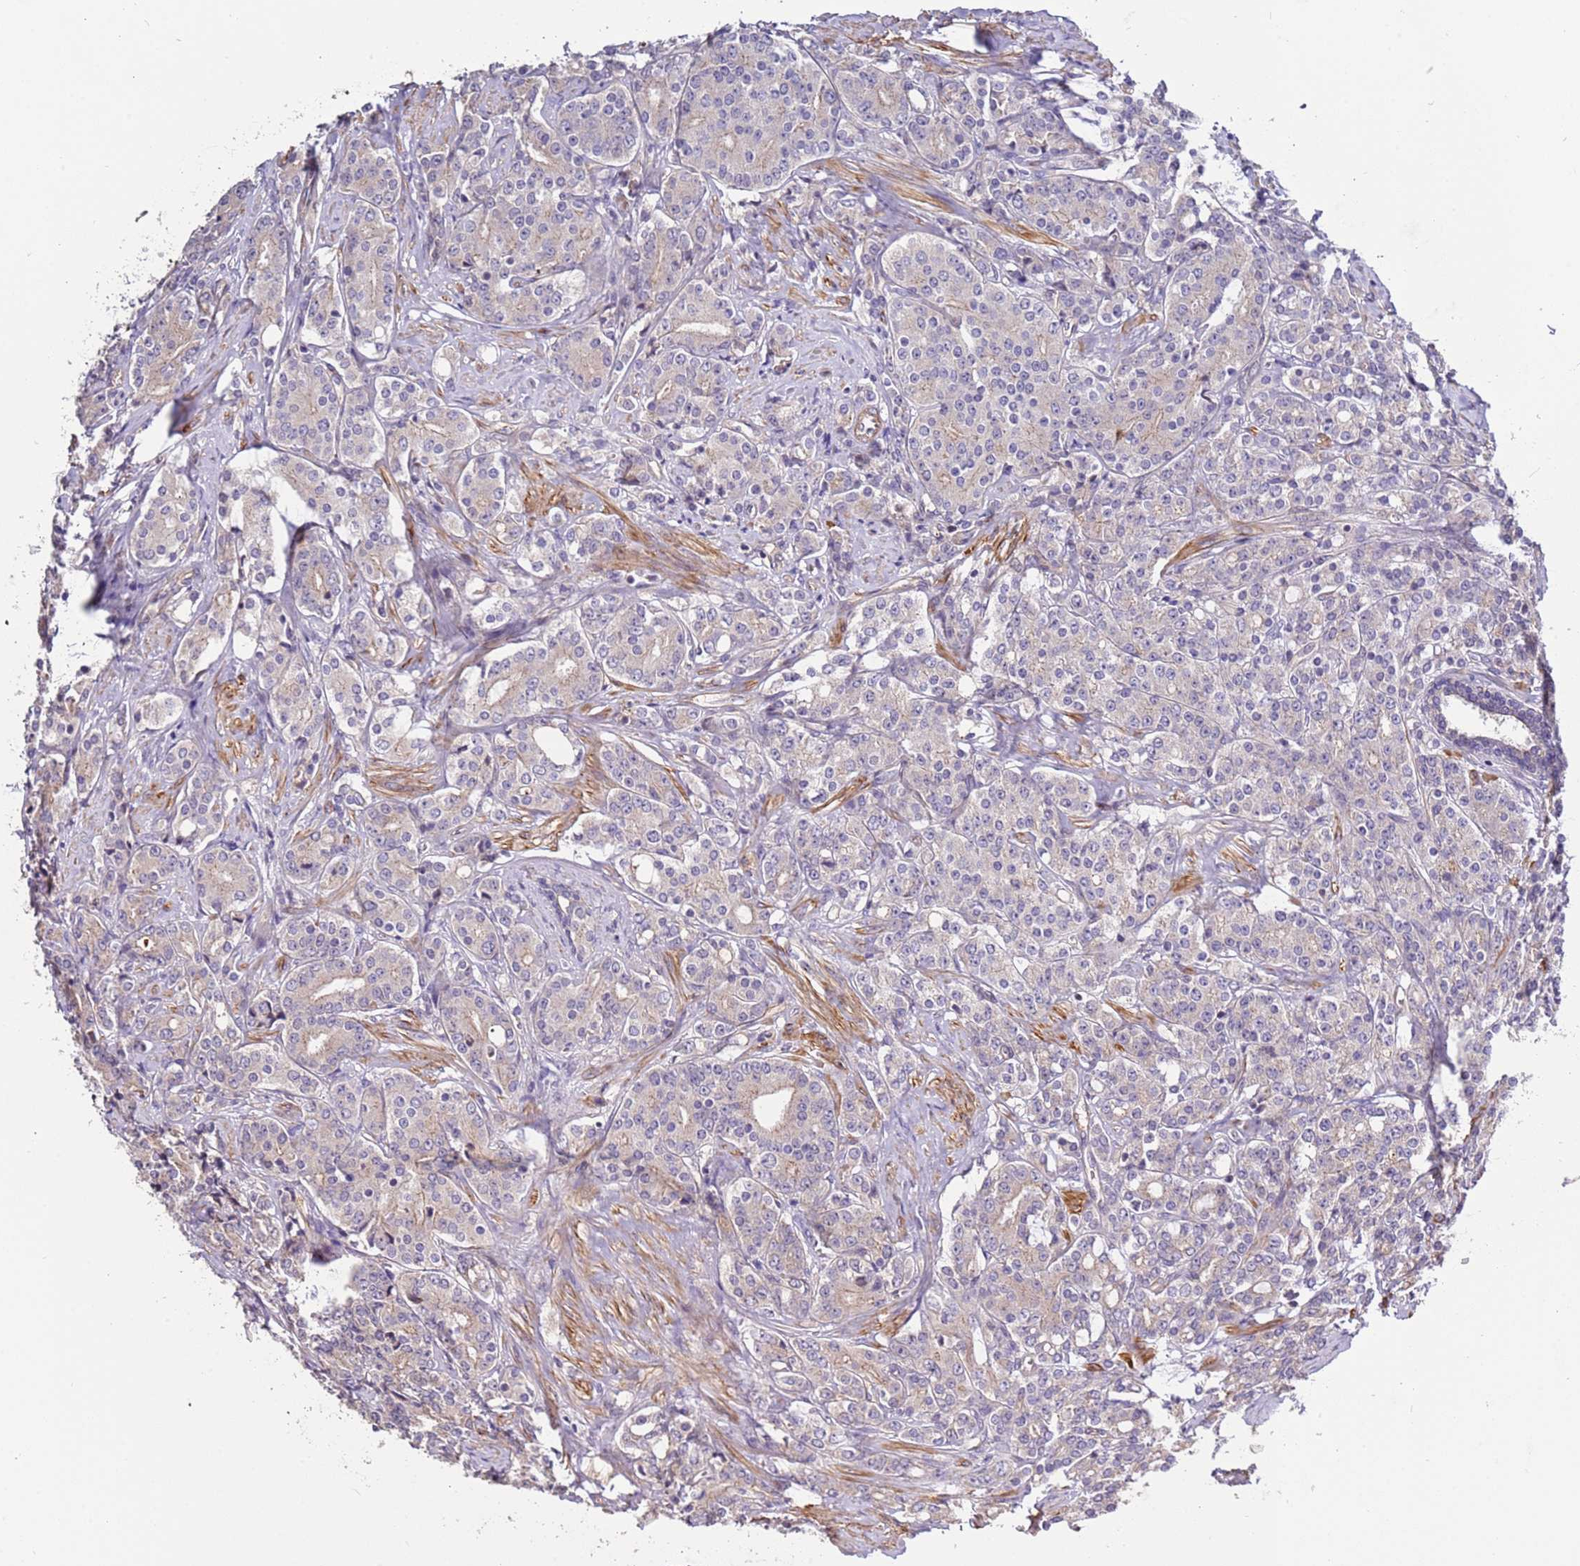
{"staining": {"intensity": "negative", "quantity": "none", "location": "none"}, "tissue": "prostate cancer", "cell_type": "Tumor cells", "image_type": "cancer", "snomed": [{"axis": "morphology", "description": "Adenocarcinoma, High grade"}, {"axis": "topography", "description": "Prostate"}], "caption": "The image displays no staining of tumor cells in adenocarcinoma (high-grade) (prostate).", "gene": "LAMB4", "patient": {"sex": "male", "age": 62}}